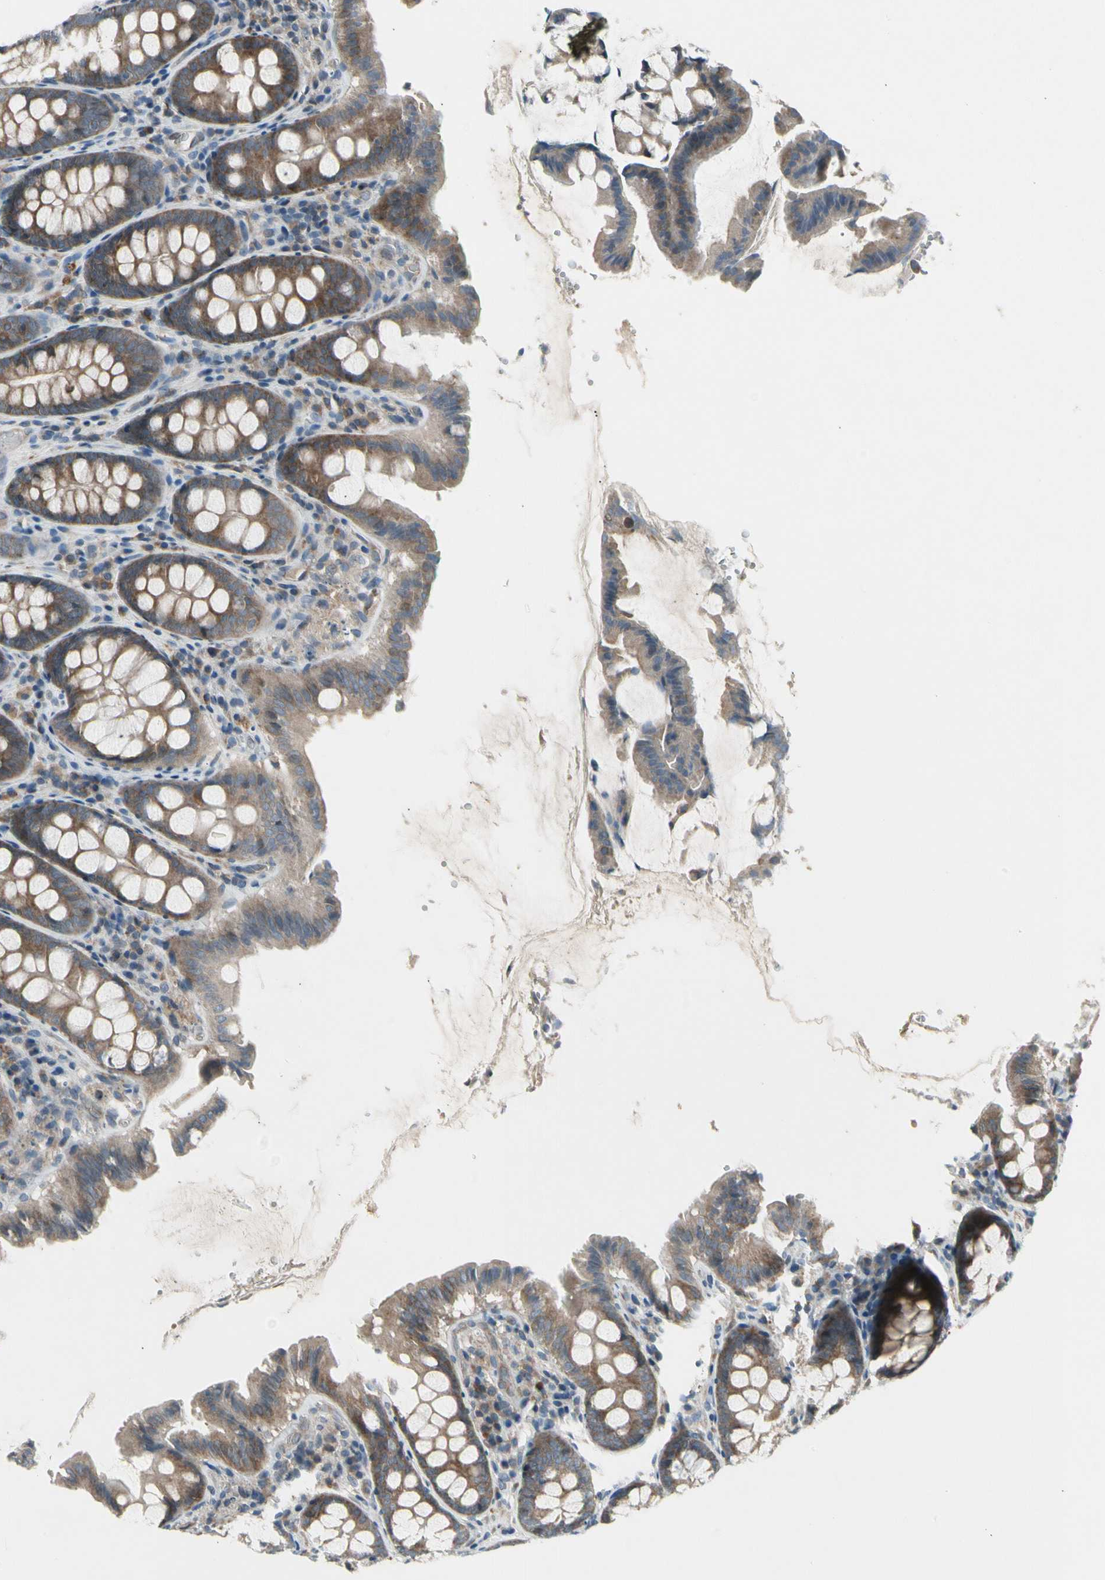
{"staining": {"intensity": "weak", "quantity": ">75%", "location": "cytoplasmic/membranous"}, "tissue": "colon", "cell_type": "Endothelial cells", "image_type": "normal", "snomed": [{"axis": "morphology", "description": "Normal tissue, NOS"}, {"axis": "topography", "description": "Colon"}], "caption": "Protein staining shows weak cytoplasmic/membranous positivity in about >75% of endothelial cells in normal colon. (DAB (3,3'-diaminobenzidine) = brown stain, brightfield microscopy at high magnification).", "gene": "PANK2", "patient": {"sex": "female", "age": 61}}